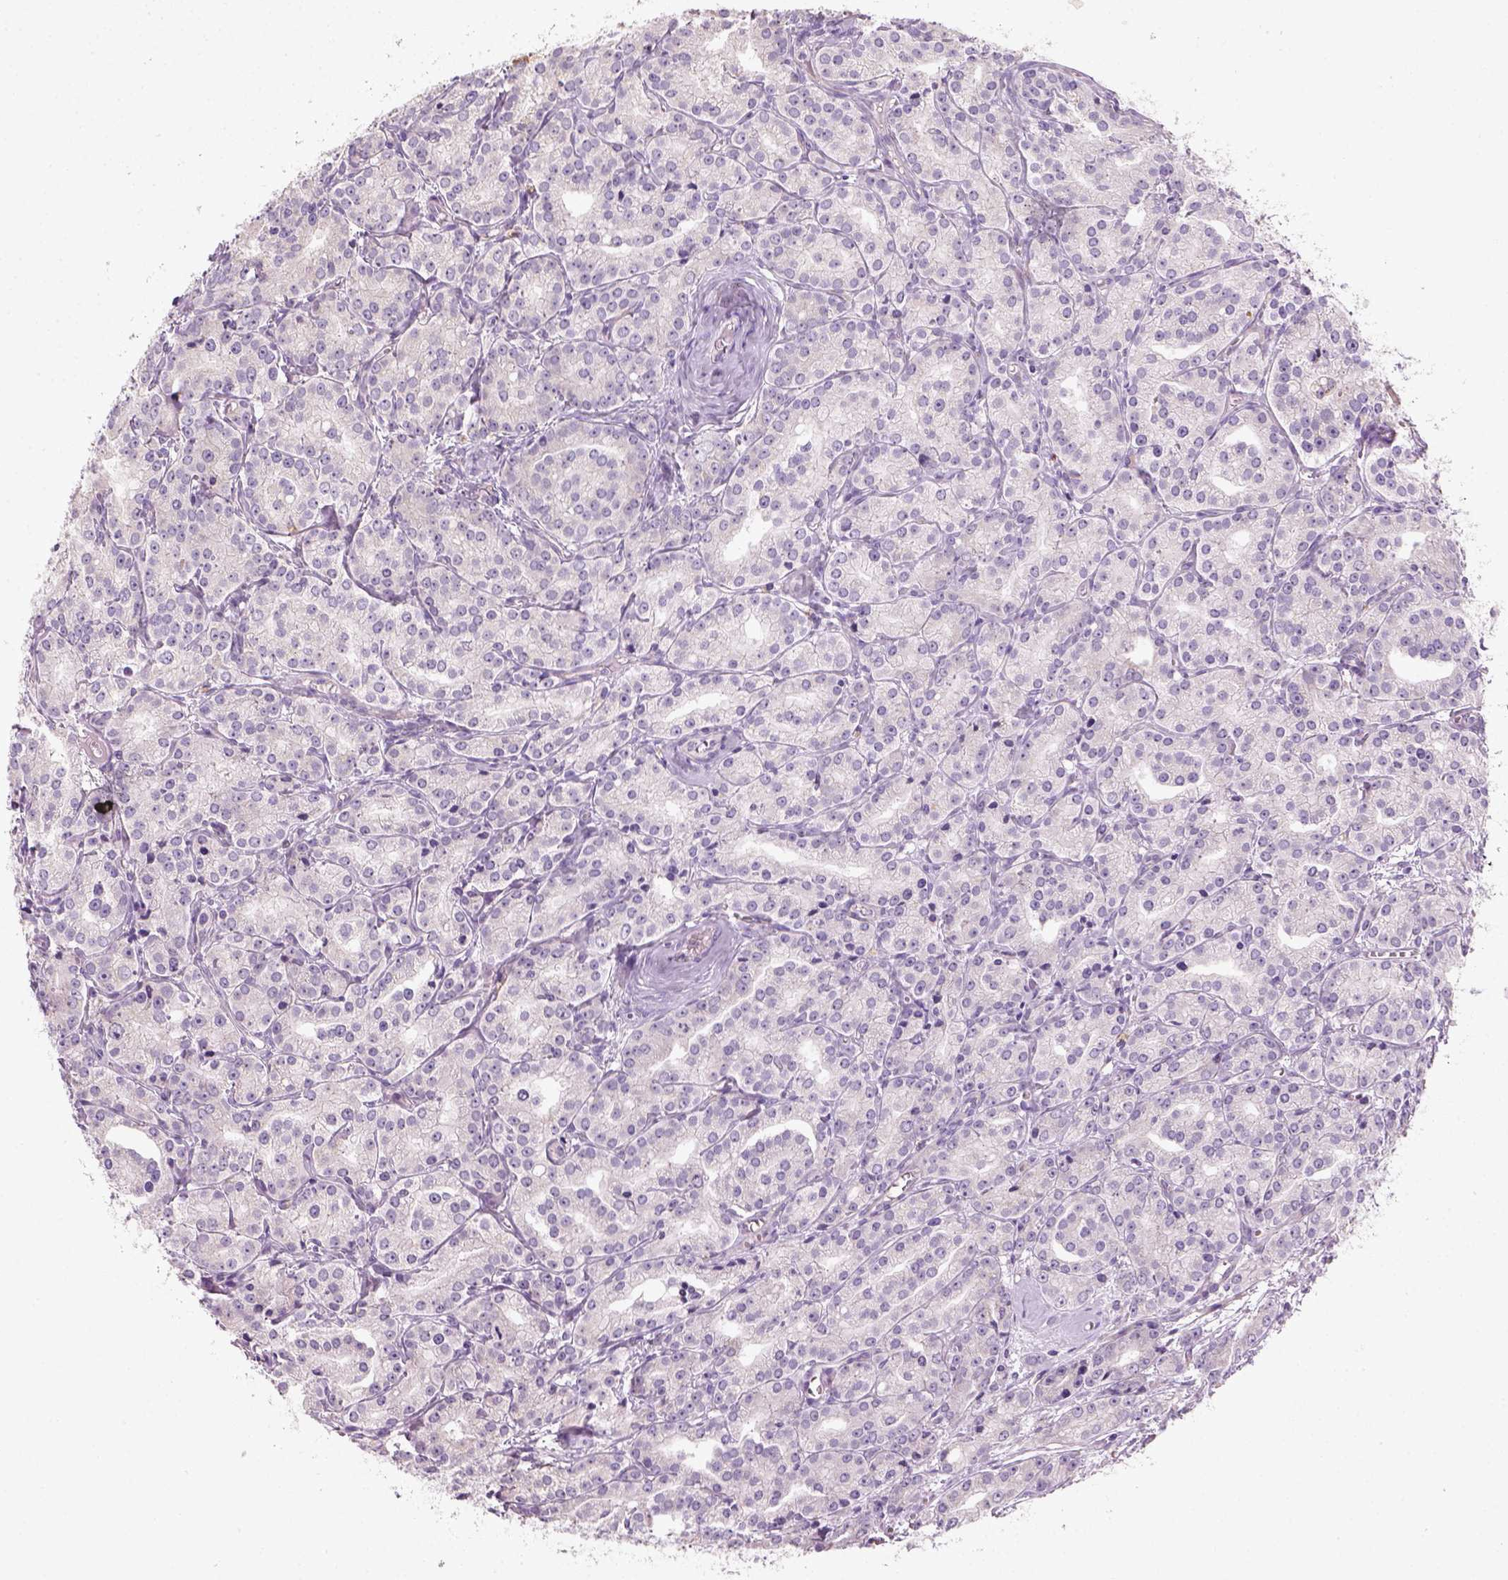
{"staining": {"intensity": "negative", "quantity": "none", "location": "none"}, "tissue": "prostate cancer", "cell_type": "Tumor cells", "image_type": "cancer", "snomed": [{"axis": "morphology", "description": "Adenocarcinoma, Medium grade"}, {"axis": "topography", "description": "Prostate"}], "caption": "IHC micrograph of neoplastic tissue: prostate cancer (adenocarcinoma (medium-grade)) stained with DAB (3,3'-diaminobenzidine) exhibits no significant protein expression in tumor cells.", "gene": "NUDT6", "patient": {"sex": "male", "age": 74}}